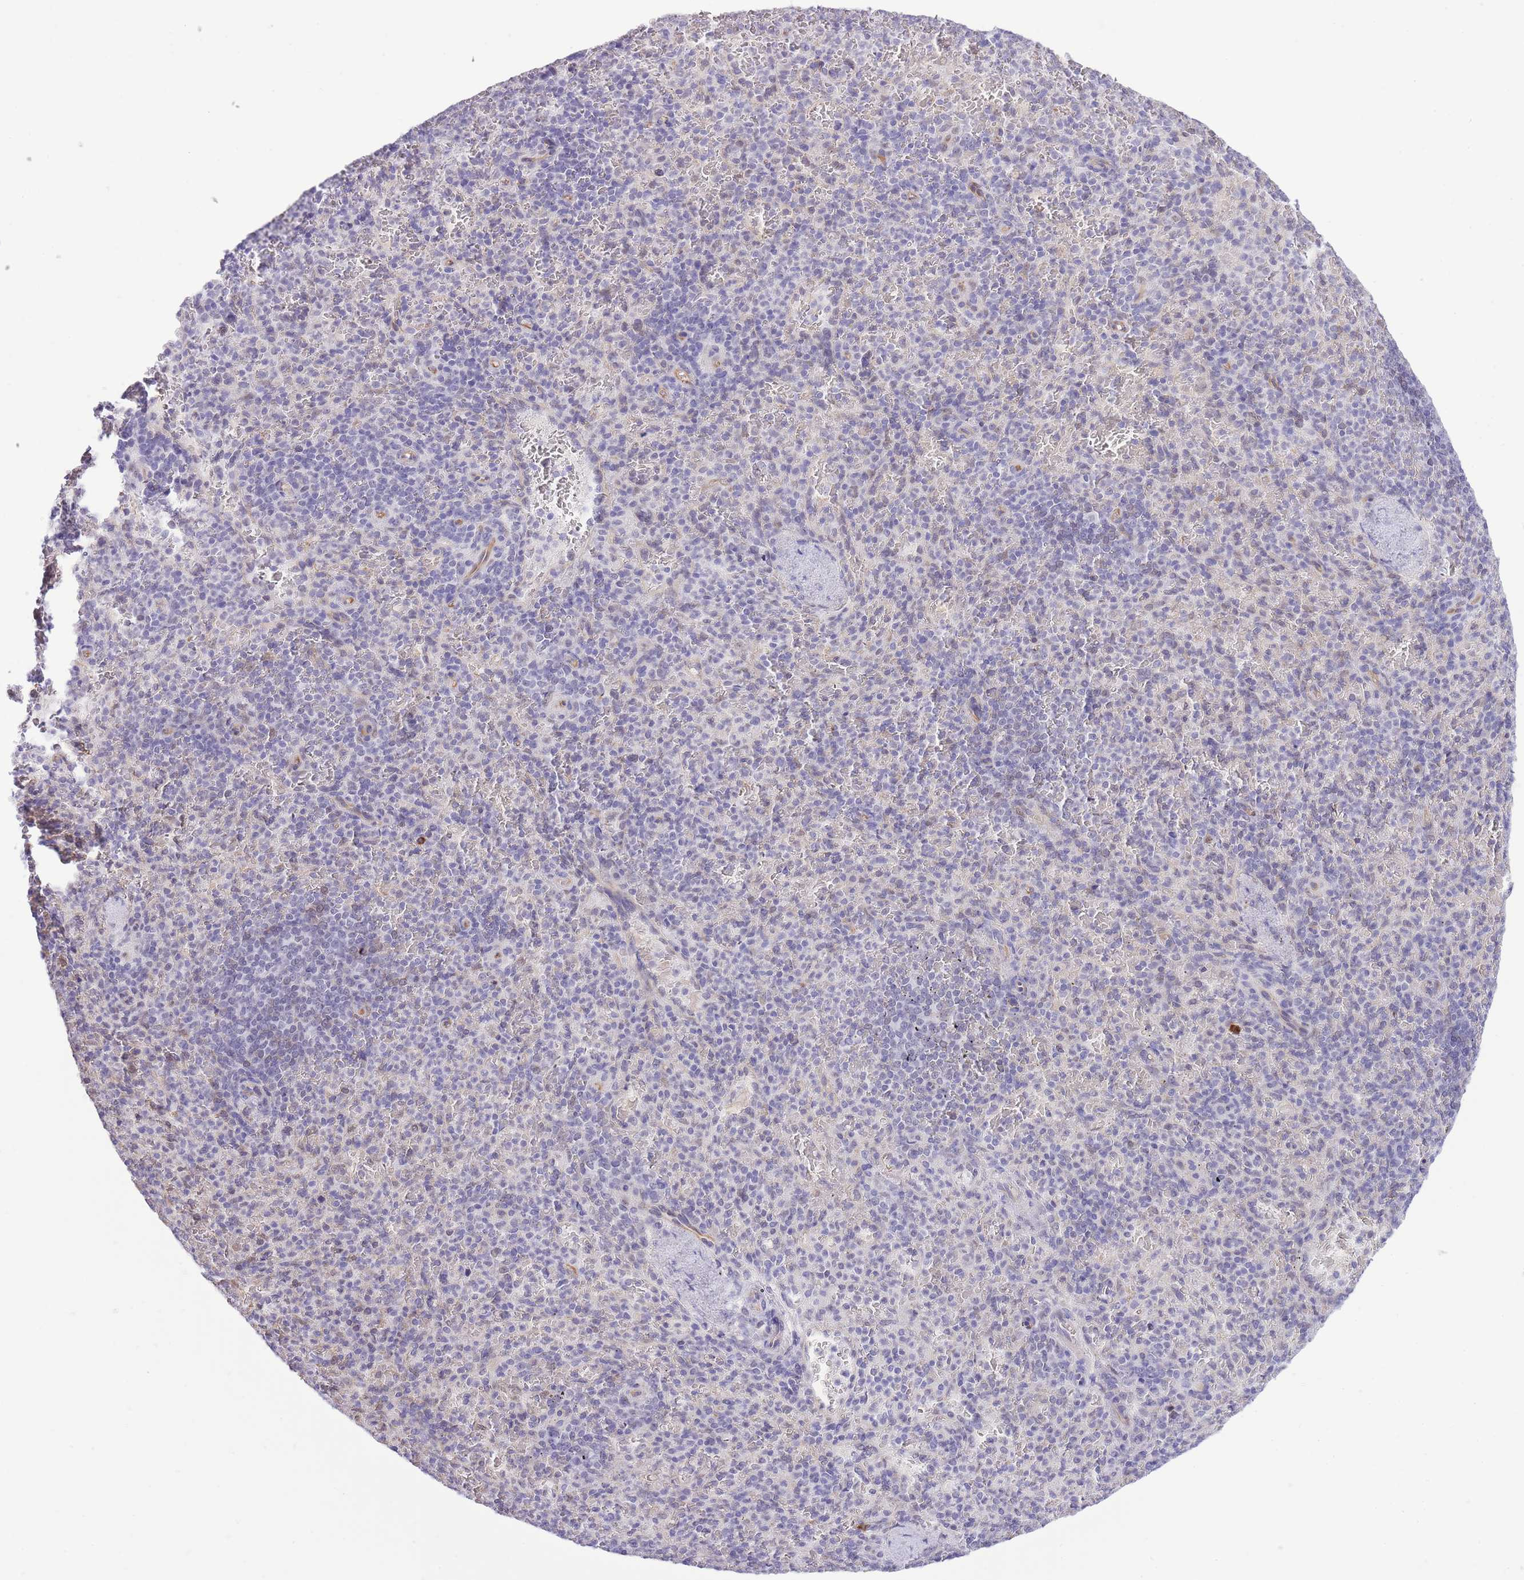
{"staining": {"intensity": "weak", "quantity": "<25%", "location": "cytoplasmic/membranous,nuclear"}, "tissue": "spleen", "cell_type": "Cells in red pulp", "image_type": "normal", "snomed": [{"axis": "morphology", "description": "Normal tissue, NOS"}, {"axis": "topography", "description": "Spleen"}], "caption": "The image demonstrates no significant staining in cells in red pulp of spleen.", "gene": "MEIOSIN", "patient": {"sex": "female", "age": 74}}